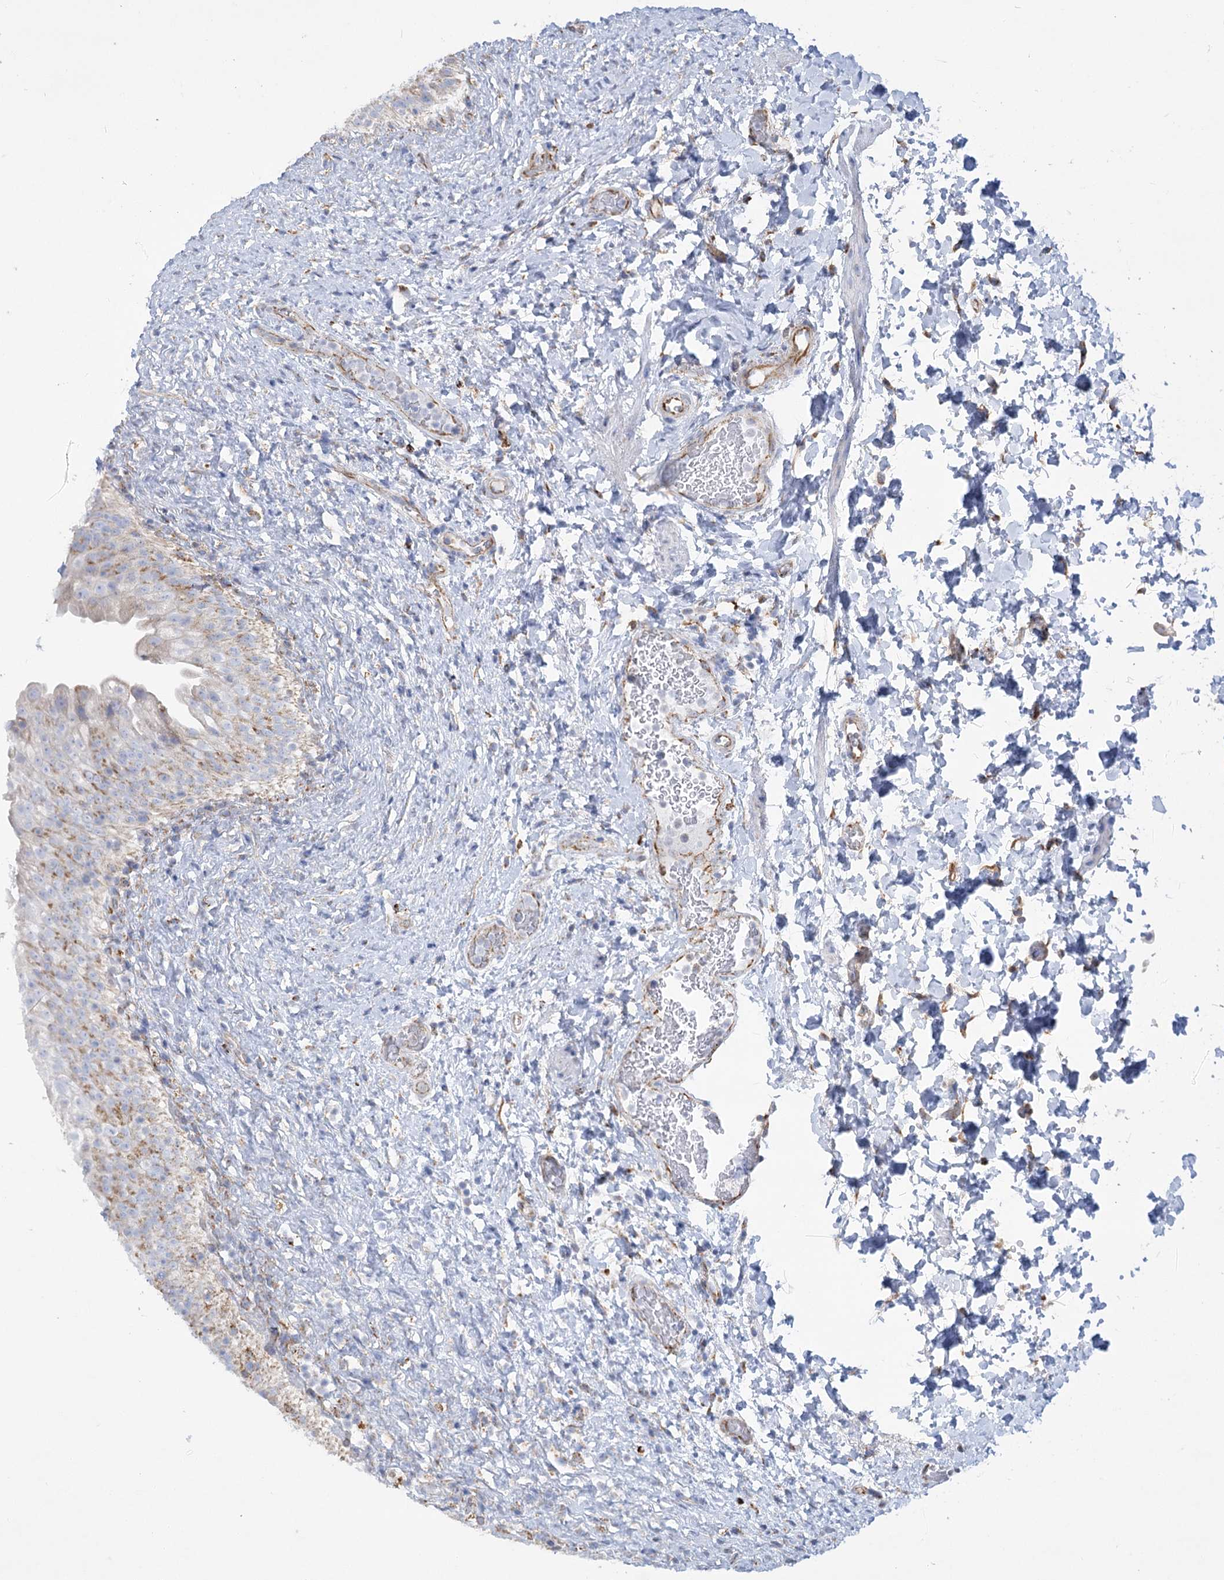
{"staining": {"intensity": "moderate", "quantity": "<25%", "location": "cytoplasmic/membranous"}, "tissue": "urinary bladder", "cell_type": "Urothelial cells", "image_type": "normal", "snomed": [{"axis": "morphology", "description": "Normal tissue, NOS"}, {"axis": "topography", "description": "Urinary bladder"}], "caption": "Protein staining of normal urinary bladder exhibits moderate cytoplasmic/membranous positivity in about <25% of urothelial cells.", "gene": "DHTKD1", "patient": {"sex": "female", "age": 27}}